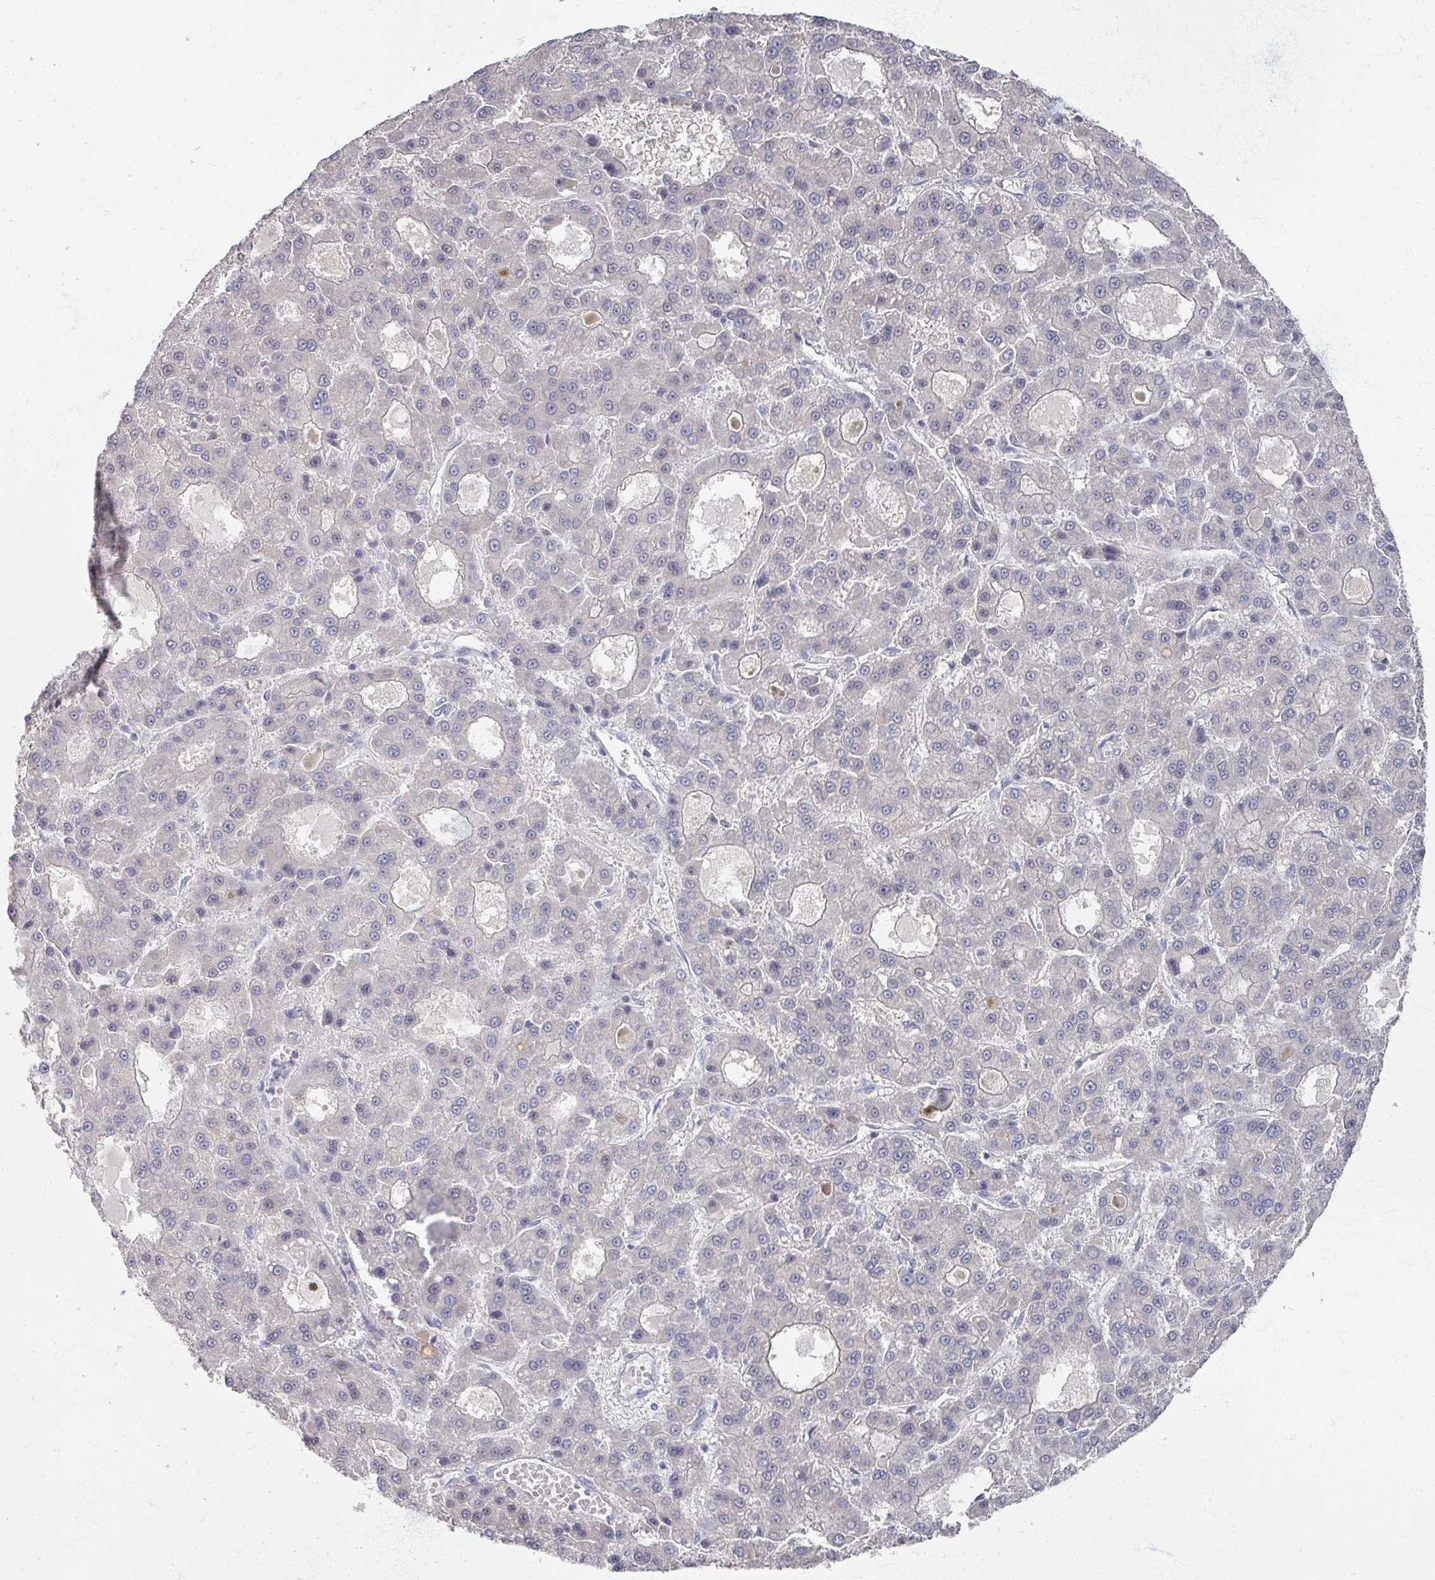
{"staining": {"intensity": "negative", "quantity": "none", "location": "none"}, "tissue": "liver cancer", "cell_type": "Tumor cells", "image_type": "cancer", "snomed": [{"axis": "morphology", "description": "Carcinoma, Hepatocellular, NOS"}, {"axis": "topography", "description": "Liver"}], "caption": "This is an immunohistochemistry photomicrograph of liver cancer. There is no positivity in tumor cells.", "gene": "TTYH3", "patient": {"sex": "male", "age": 70}}